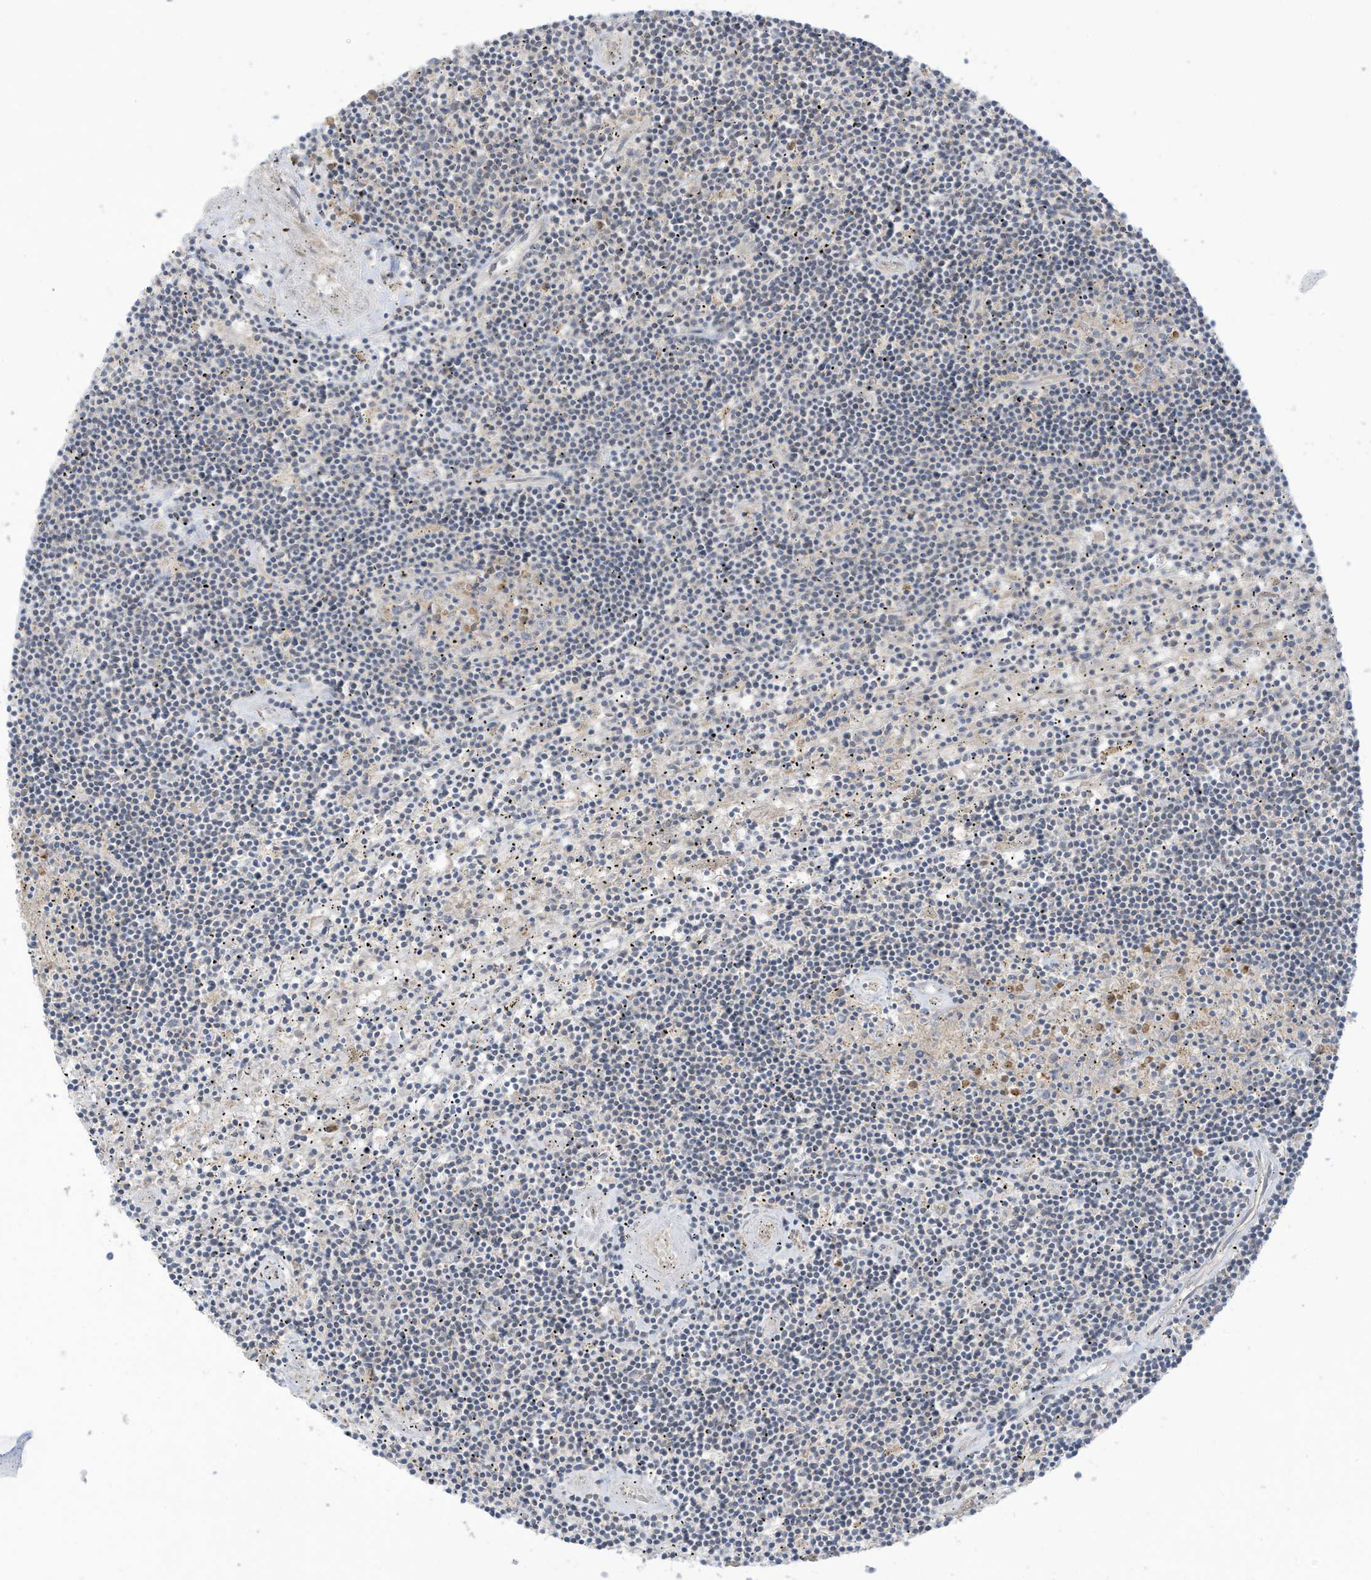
{"staining": {"intensity": "negative", "quantity": "none", "location": "none"}, "tissue": "lymphoma", "cell_type": "Tumor cells", "image_type": "cancer", "snomed": [{"axis": "morphology", "description": "Malignant lymphoma, non-Hodgkin's type, Low grade"}, {"axis": "topography", "description": "Spleen"}], "caption": "The histopathology image exhibits no staining of tumor cells in low-grade malignant lymphoma, non-Hodgkin's type.", "gene": "LRRN2", "patient": {"sex": "male", "age": 76}}